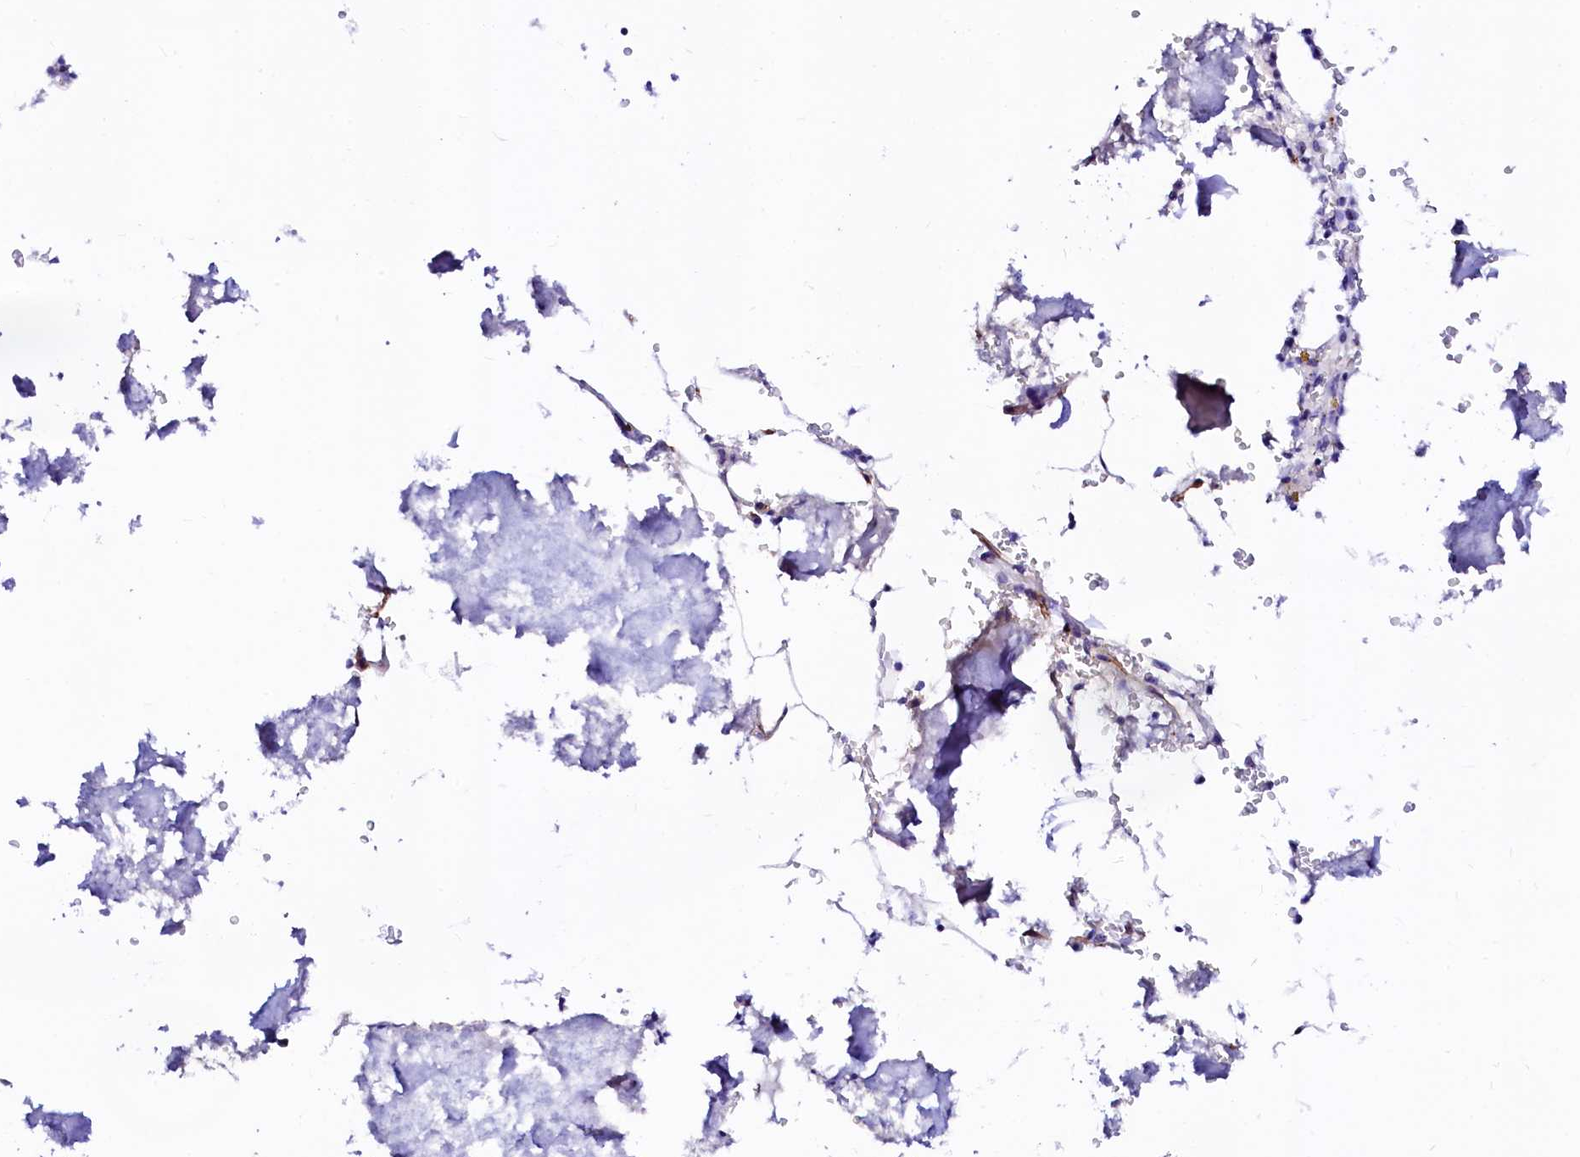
{"staining": {"intensity": "negative", "quantity": "none", "location": "none"}, "tissue": "bone marrow", "cell_type": "Hematopoietic cells", "image_type": "normal", "snomed": [{"axis": "morphology", "description": "Normal tissue, NOS"}, {"axis": "topography", "description": "Bone marrow"}], "caption": "This is a micrograph of immunohistochemistry (IHC) staining of benign bone marrow, which shows no expression in hematopoietic cells. (IHC, brightfield microscopy, high magnification).", "gene": "SFR1", "patient": {"sex": "male", "age": 70}}